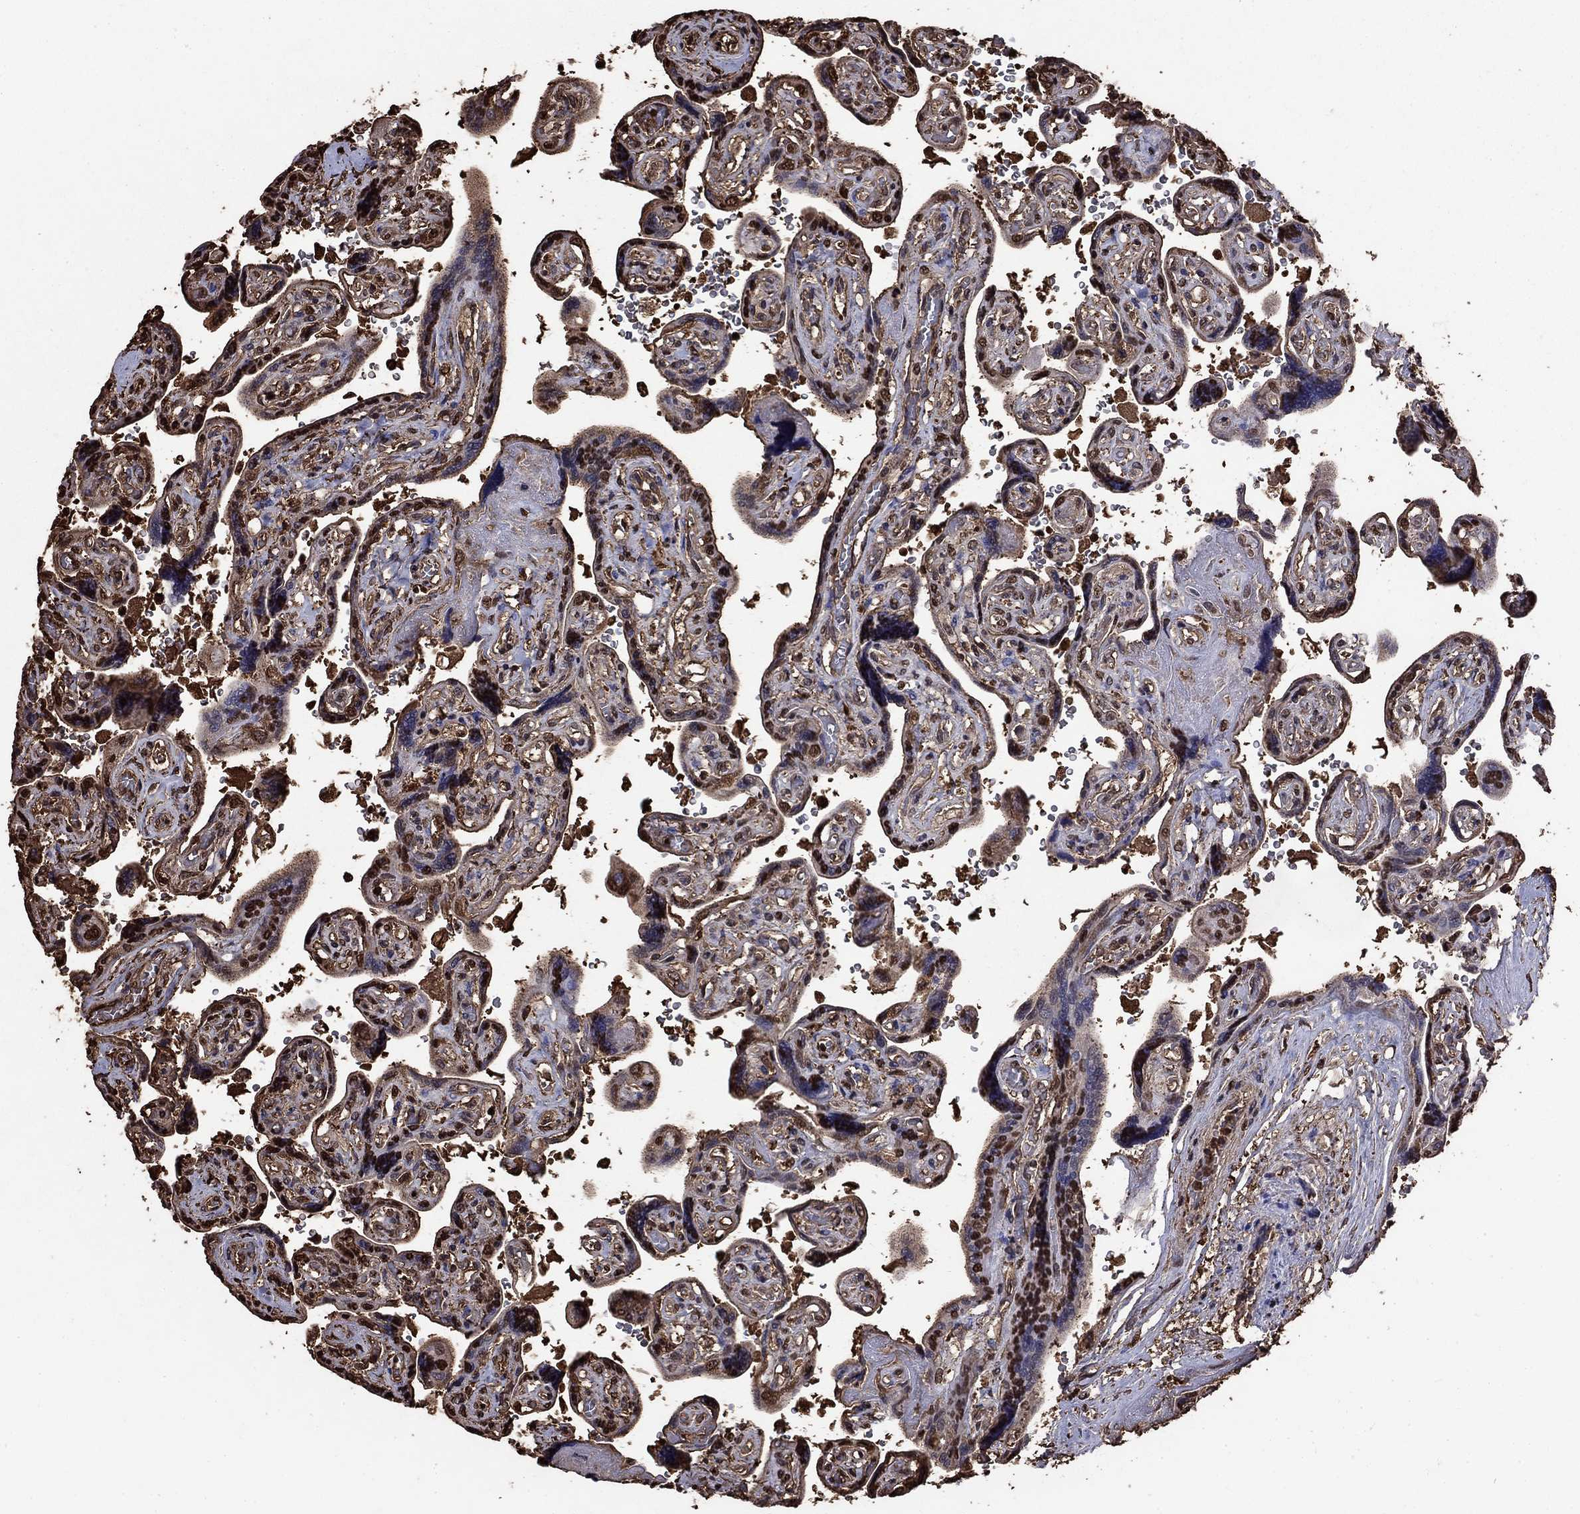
{"staining": {"intensity": "strong", "quantity": "25%-75%", "location": "nuclear"}, "tissue": "placenta", "cell_type": "Decidual cells", "image_type": "normal", "snomed": [{"axis": "morphology", "description": "Normal tissue, NOS"}, {"axis": "topography", "description": "Placenta"}], "caption": "Strong nuclear expression for a protein is identified in approximately 25%-75% of decidual cells of unremarkable placenta using IHC.", "gene": "GAPDH", "patient": {"sex": "female", "age": 32}}